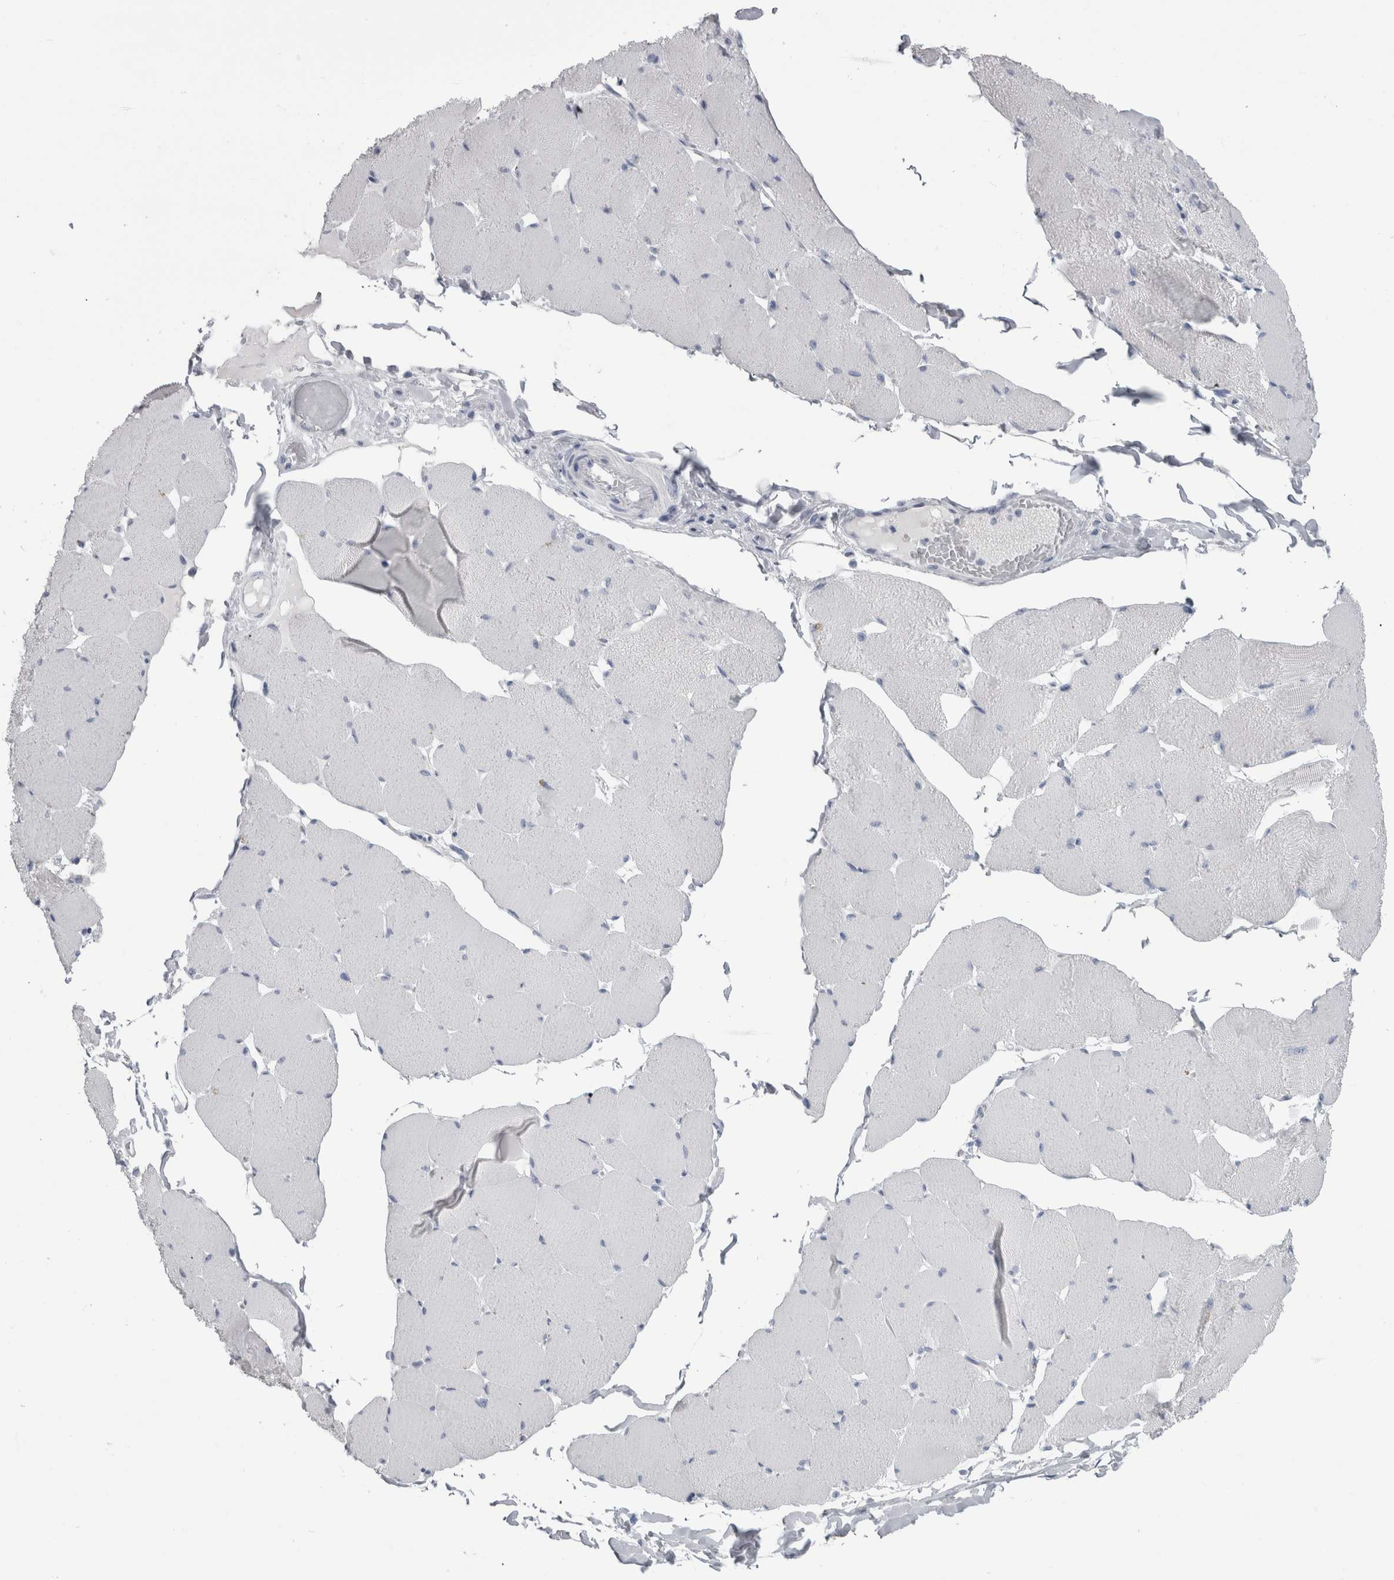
{"staining": {"intensity": "negative", "quantity": "none", "location": "none"}, "tissue": "skeletal muscle", "cell_type": "Myocytes", "image_type": "normal", "snomed": [{"axis": "morphology", "description": "Normal tissue, NOS"}, {"axis": "topography", "description": "Skin"}, {"axis": "topography", "description": "Skeletal muscle"}], "caption": "DAB (3,3'-diaminobenzidine) immunohistochemical staining of unremarkable human skeletal muscle demonstrates no significant positivity in myocytes. Brightfield microscopy of IHC stained with DAB (brown) and hematoxylin (blue), captured at high magnification.", "gene": "PTH", "patient": {"sex": "male", "age": 83}}